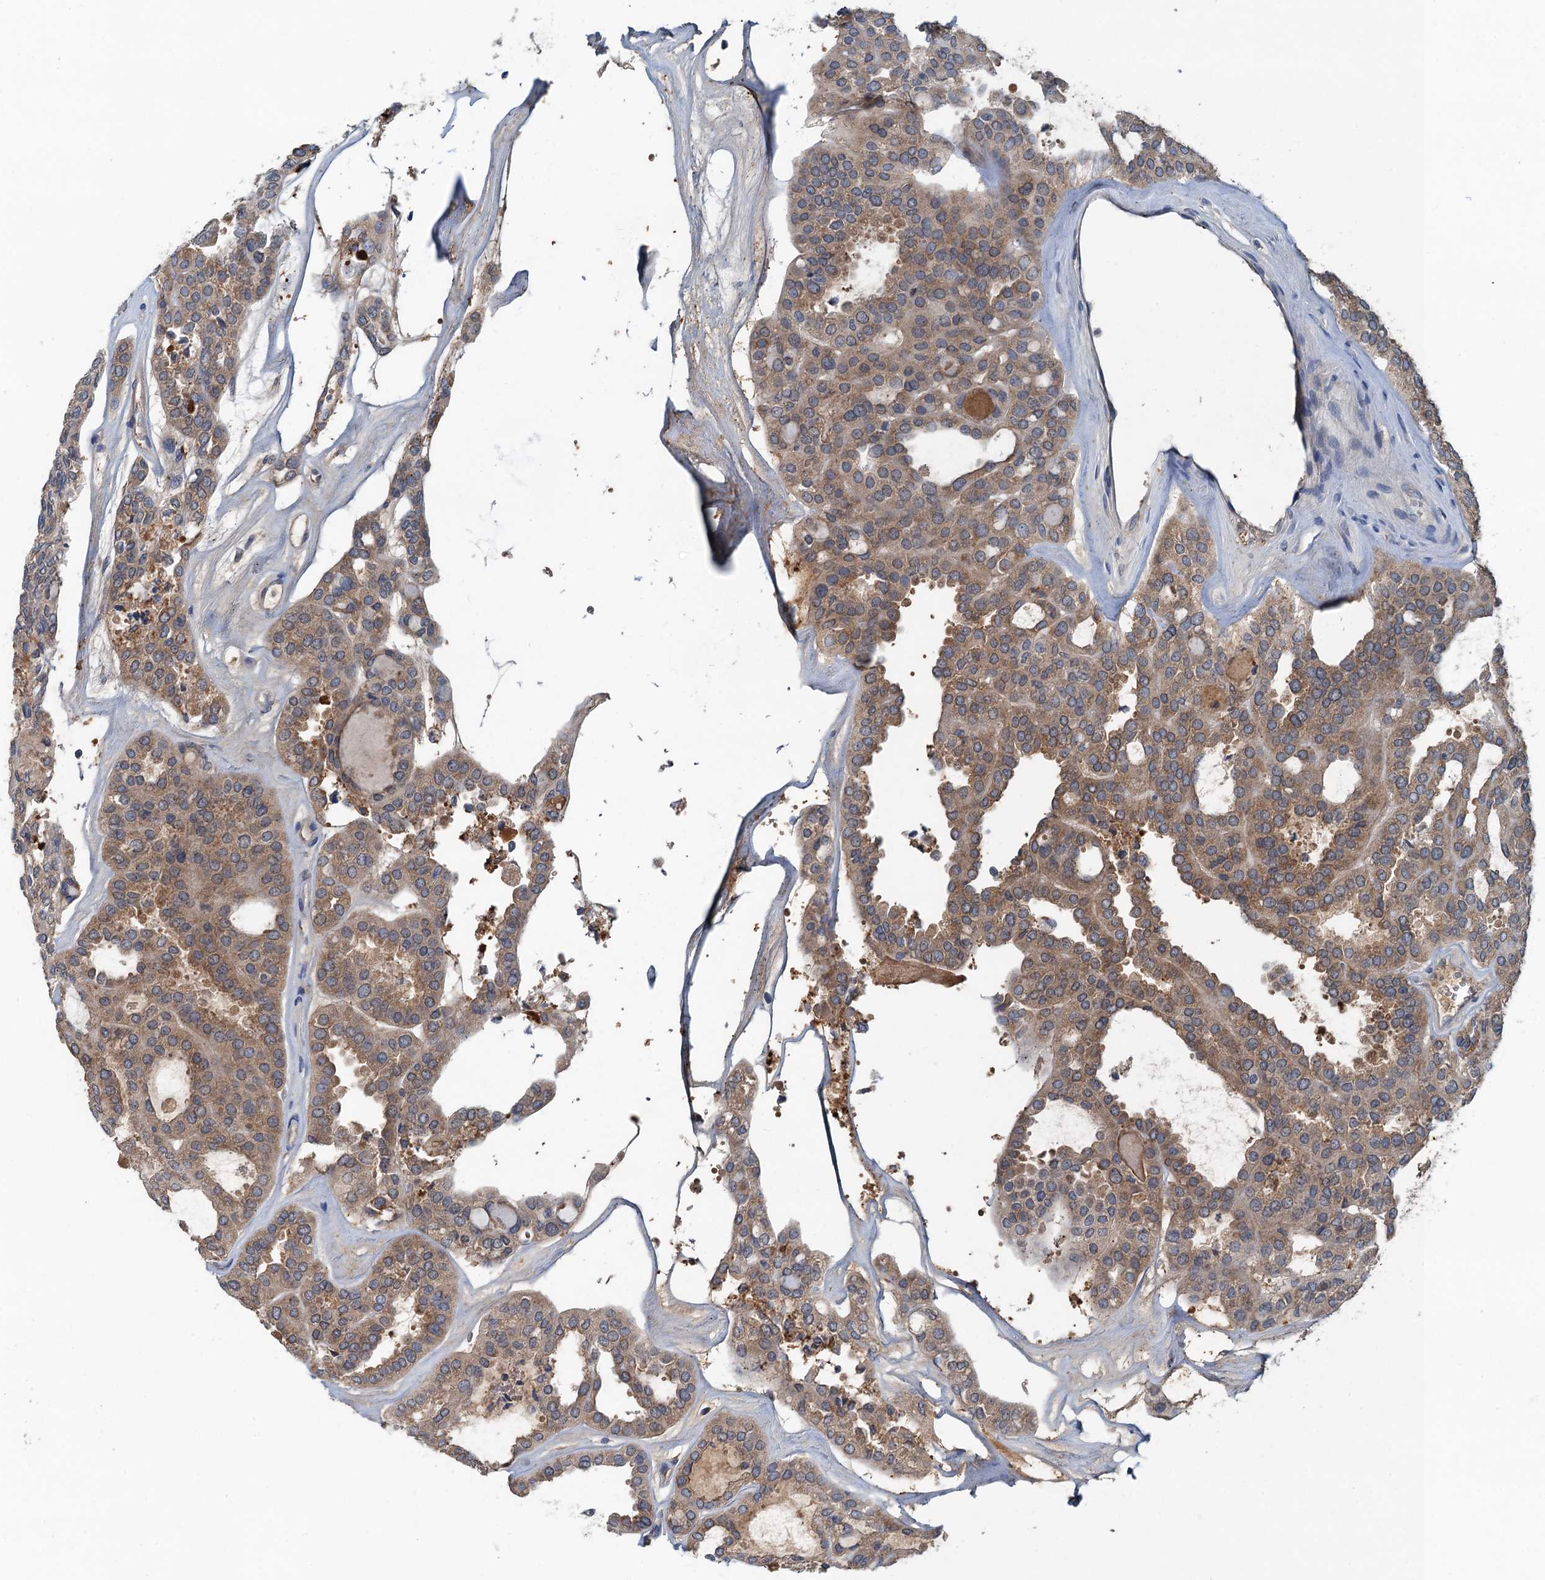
{"staining": {"intensity": "moderate", "quantity": ">75%", "location": "cytoplasmic/membranous"}, "tissue": "thyroid cancer", "cell_type": "Tumor cells", "image_type": "cancer", "snomed": [{"axis": "morphology", "description": "Follicular adenoma carcinoma, NOS"}, {"axis": "topography", "description": "Thyroid gland"}], "caption": "Immunohistochemistry (IHC) staining of follicular adenoma carcinoma (thyroid), which demonstrates medium levels of moderate cytoplasmic/membranous expression in about >75% of tumor cells indicating moderate cytoplasmic/membranous protein expression. The staining was performed using DAB (3,3'-diaminobenzidine) (brown) for protein detection and nuclei were counterstained in hematoxylin (blue).", "gene": "LSM14B", "patient": {"sex": "male", "age": 75}}